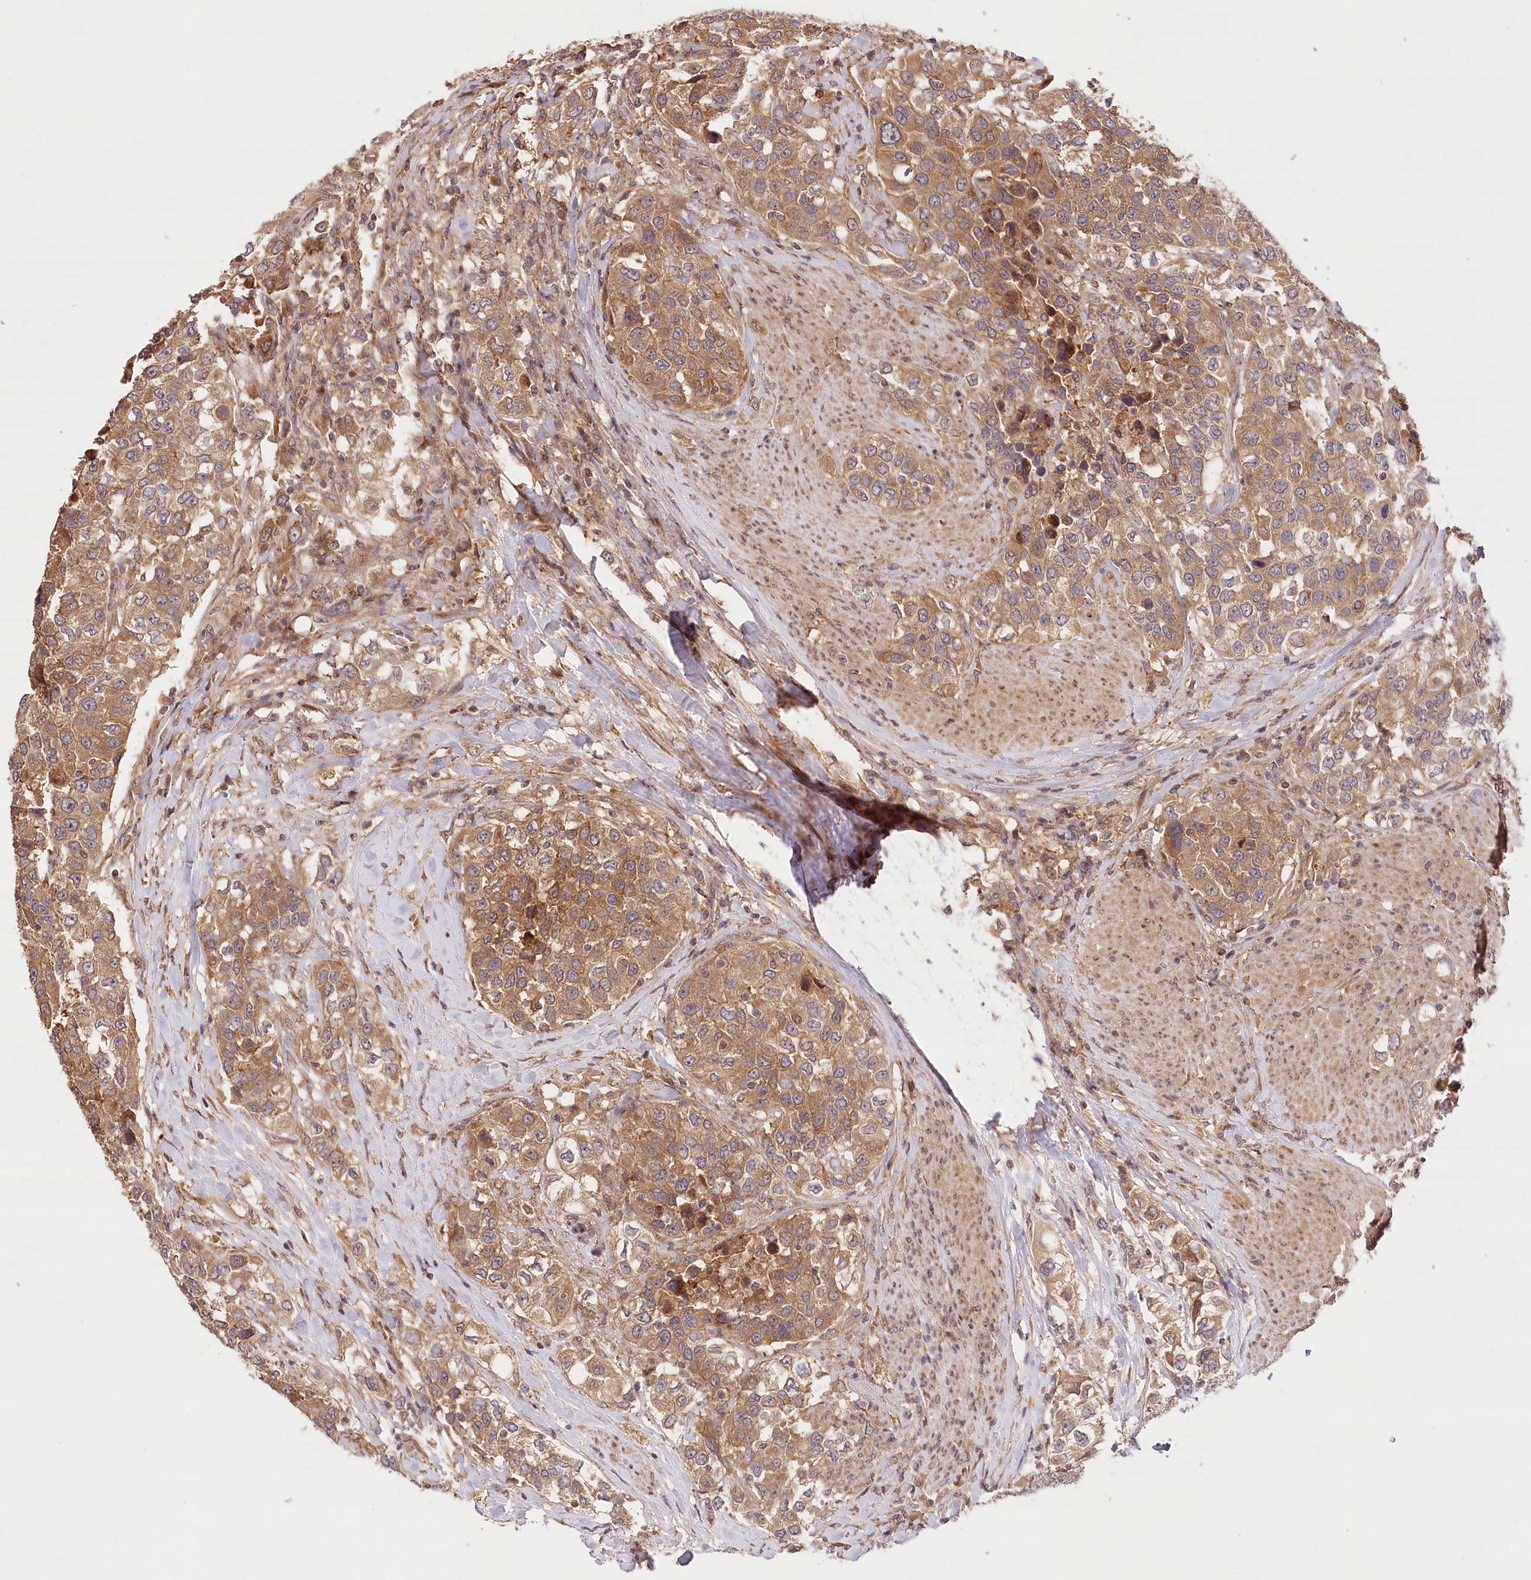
{"staining": {"intensity": "moderate", "quantity": ">75%", "location": "cytoplasmic/membranous"}, "tissue": "urothelial cancer", "cell_type": "Tumor cells", "image_type": "cancer", "snomed": [{"axis": "morphology", "description": "Urothelial carcinoma, High grade"}, {"axis": "topography", "description": "Urinary bladder"}], "caption": "Human urothelial cancer stained with a protein marker shows moderate staining in tumor cells.", "gene": "LSS", "patient": {"sex": "female", "age": 80}}